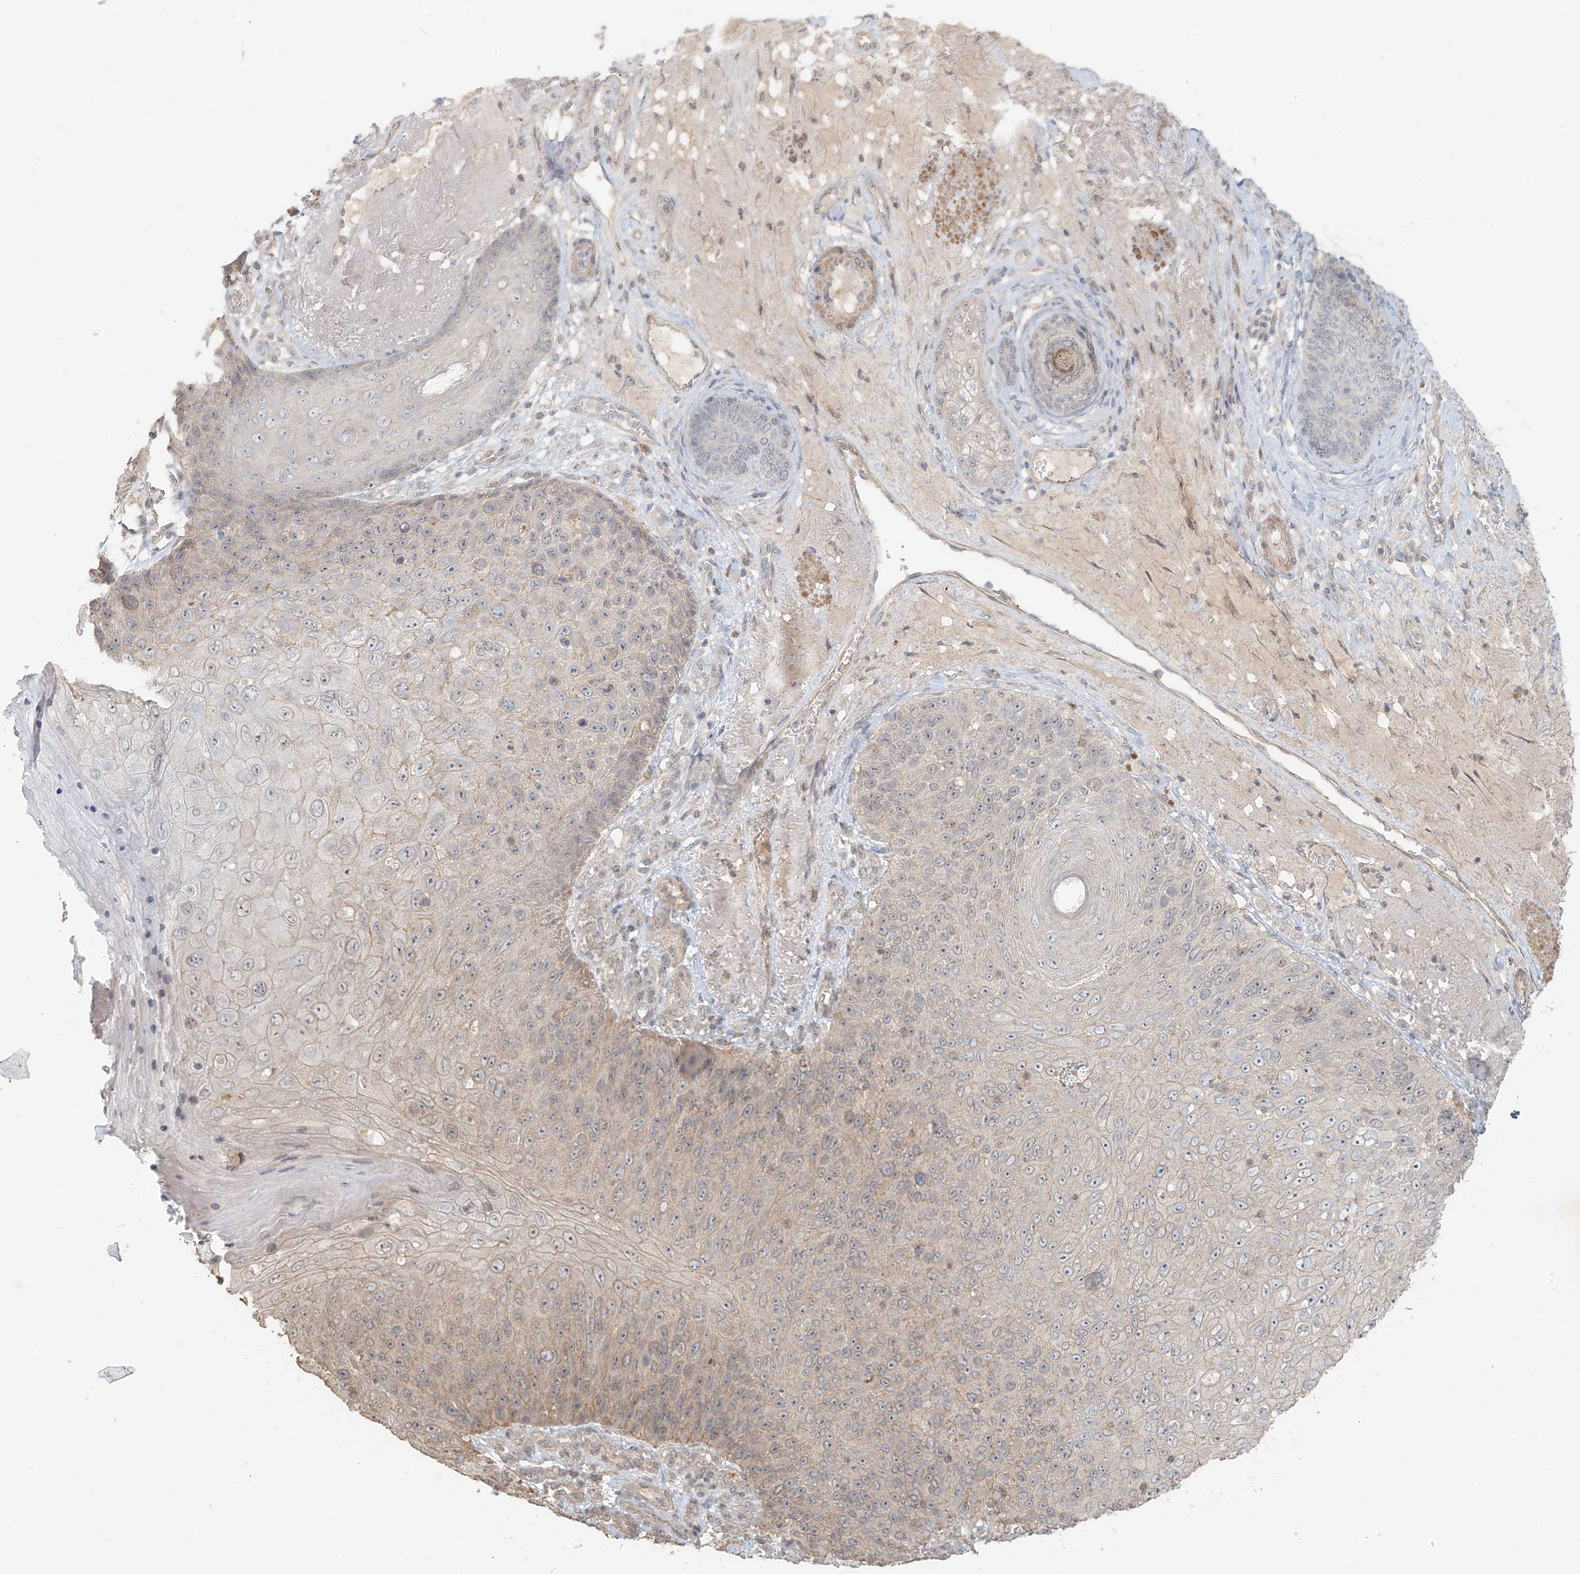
{"staining": {"intensity": "weak", "quantity": "<25%", "location": "cytoplasmic/membranous"}, "tissue": "skin cancer", "cell_type": "Tumor cells", "image_type": "cancer", "snomed": [{"axis": "morphology", "description": "Squamous cell carcinoma, NOS"}, {"axis": "topography", "description": "Skin"}], "caption": "Photomicrograph shows no protein staining in tumor cells of skin cancer tissue.", "gene": "ABCD1", "patient": {"sex": "female", "age": 88}}